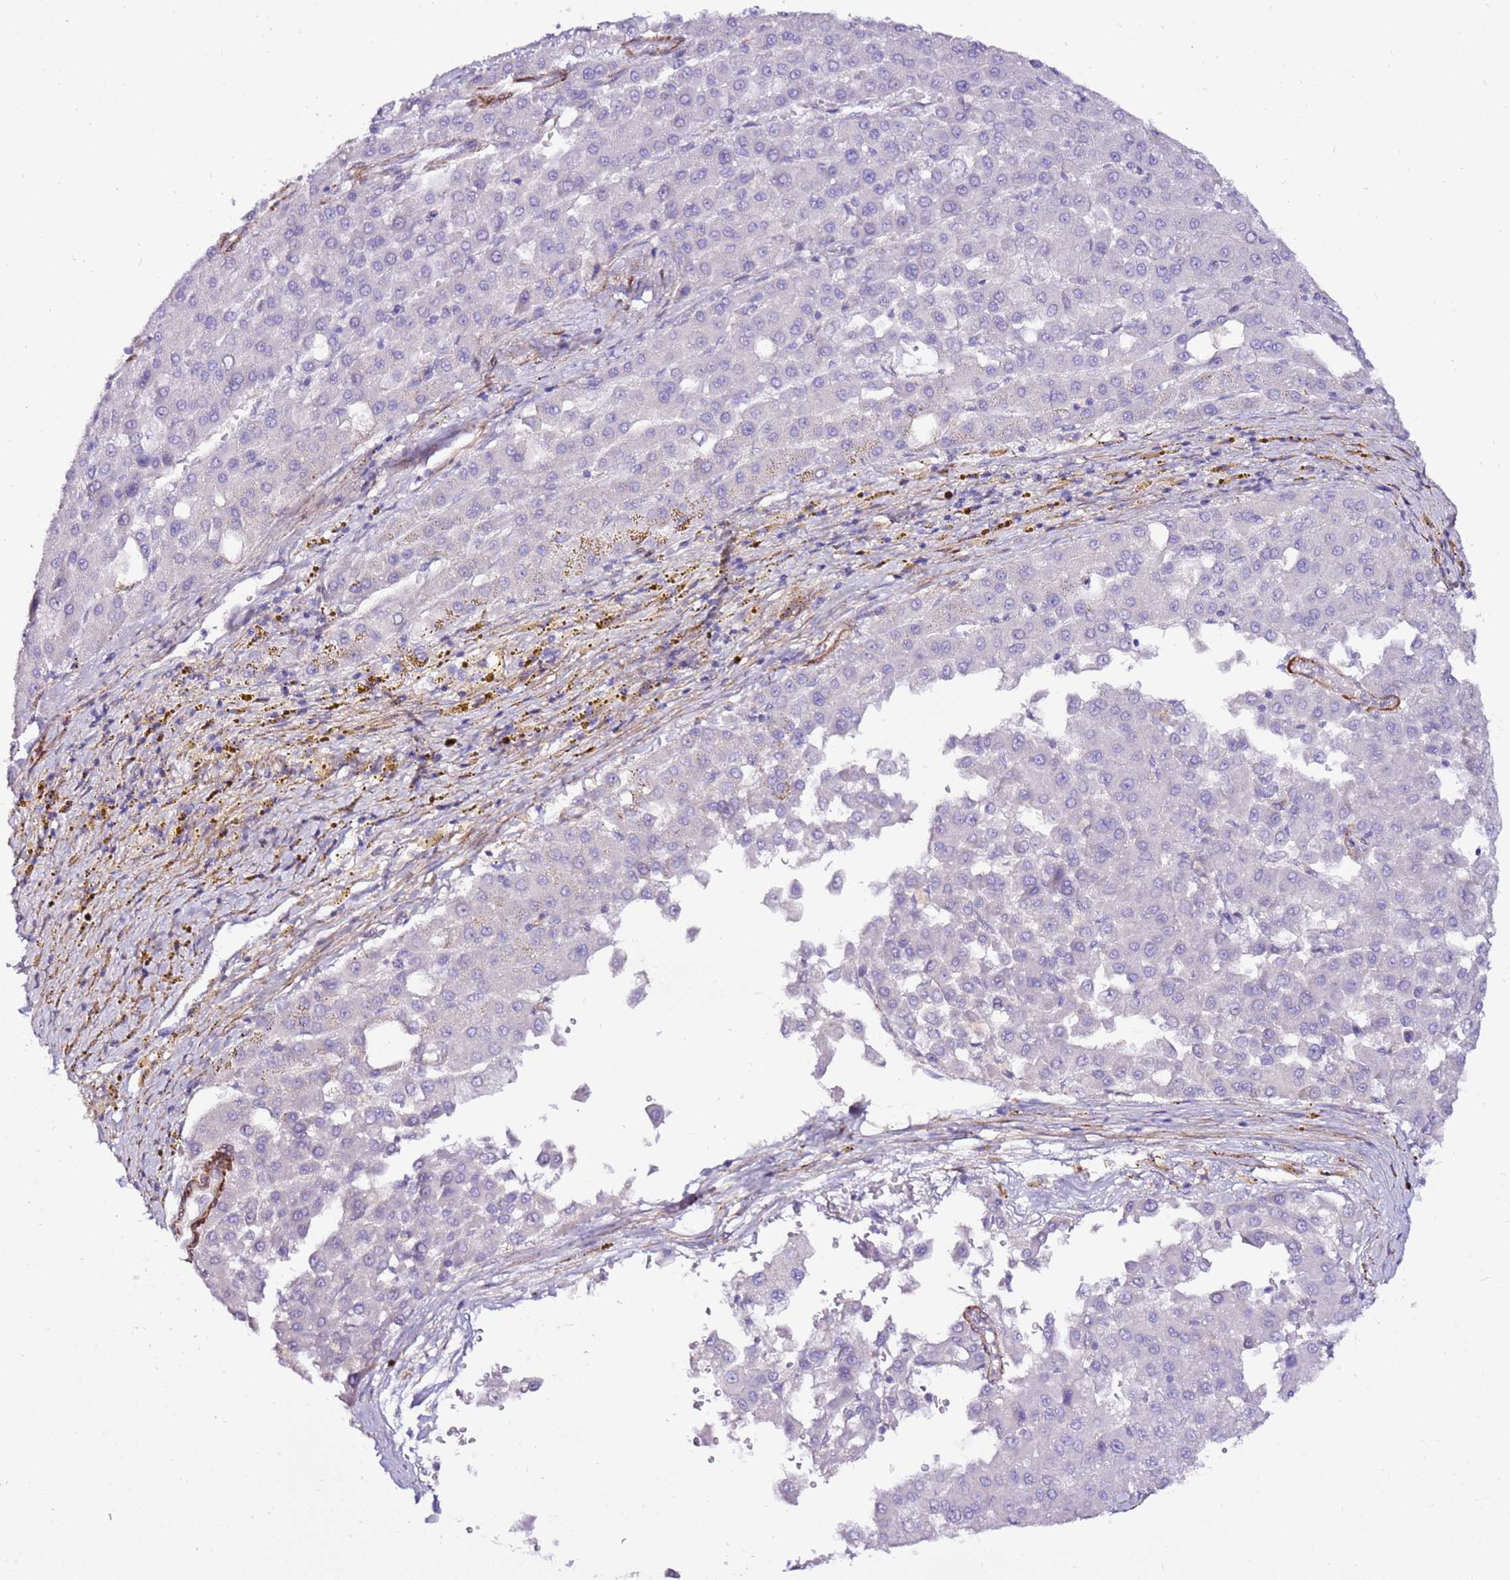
{"staining": {"intensity": "negative", "quantity": "none", "location": "none"}, "tissue": "liver cancer", "cell_type": "Tumor cells", "image_type": "cancer", "snomed": [{"axis": "morphology", "description": "Carcinoma, Hepatocellular, NOS"}, {"axis": "topography", "description": "Liver"}], "caption": "An immunohistochemistry photomicrograph of liver cancer (hepatocellular carcinoma) is shown. There is no staining in tumor cells of liver cancer (hepatocellular carcinoma). (DAB IHC, high magnification).", "gene": "ART5", "patient": {"sex": "male", "age": 47}}